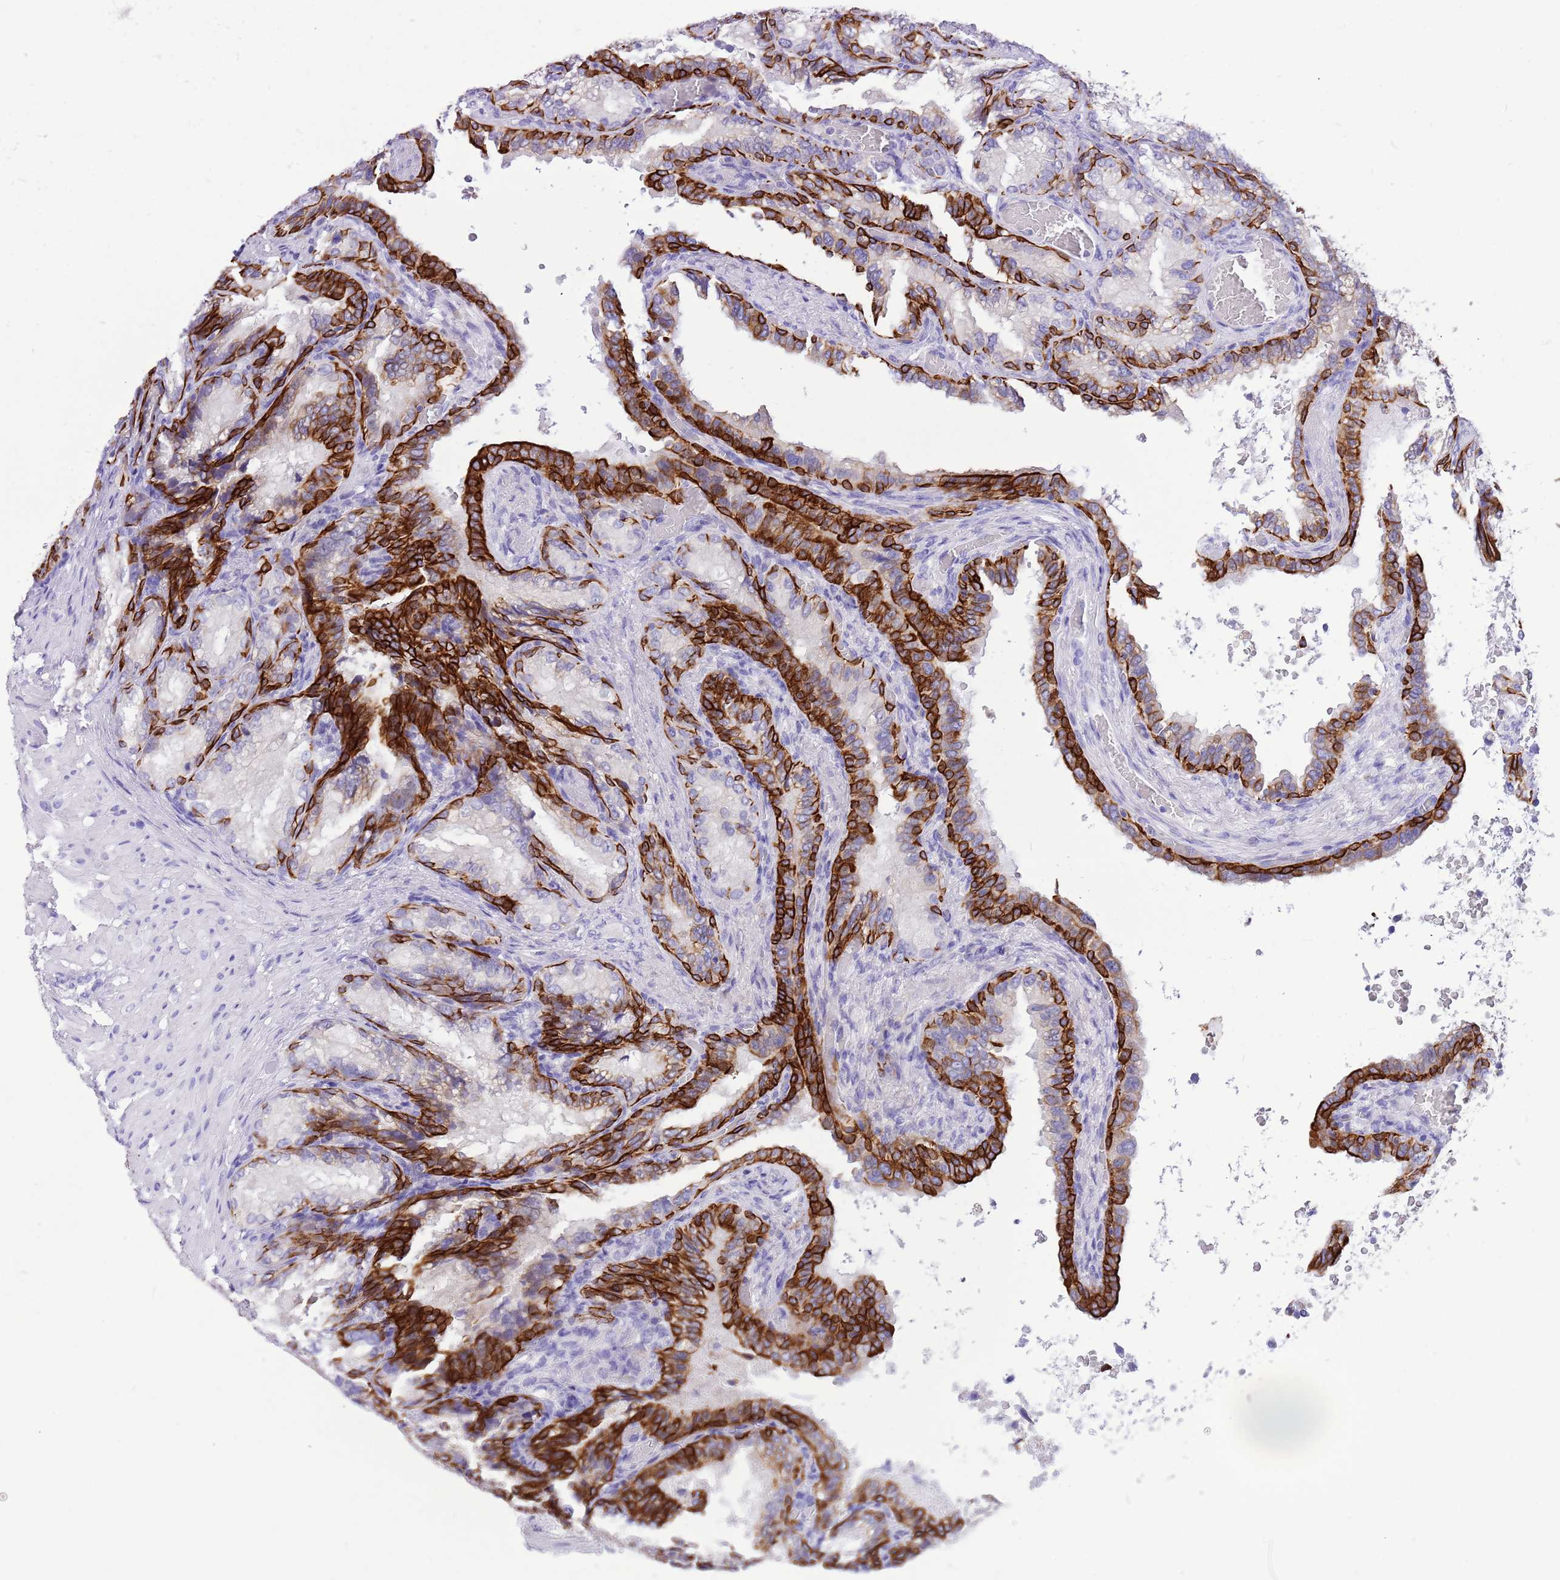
{"staining": {"intensity": "strong", "quantity": ">75%", "location": "cytoplasmic/membranous"}, "tissue": "seminal vesicle", "cell_type": "Glandular cells", "image_type": "normal", "snomed": [{"axis": "morphology", "description": "Normal tissue, NOS"}, {"axis": "topography", "description": "Seminal veicle"}], "caption": "A brown stain shows strong cytoplasmic/membranous positivity of a protein in glandular cells of unremarkable human seminal vesicle.", "gene": "R3HDM4", "patient": {"sex": "male", "age": 58}}